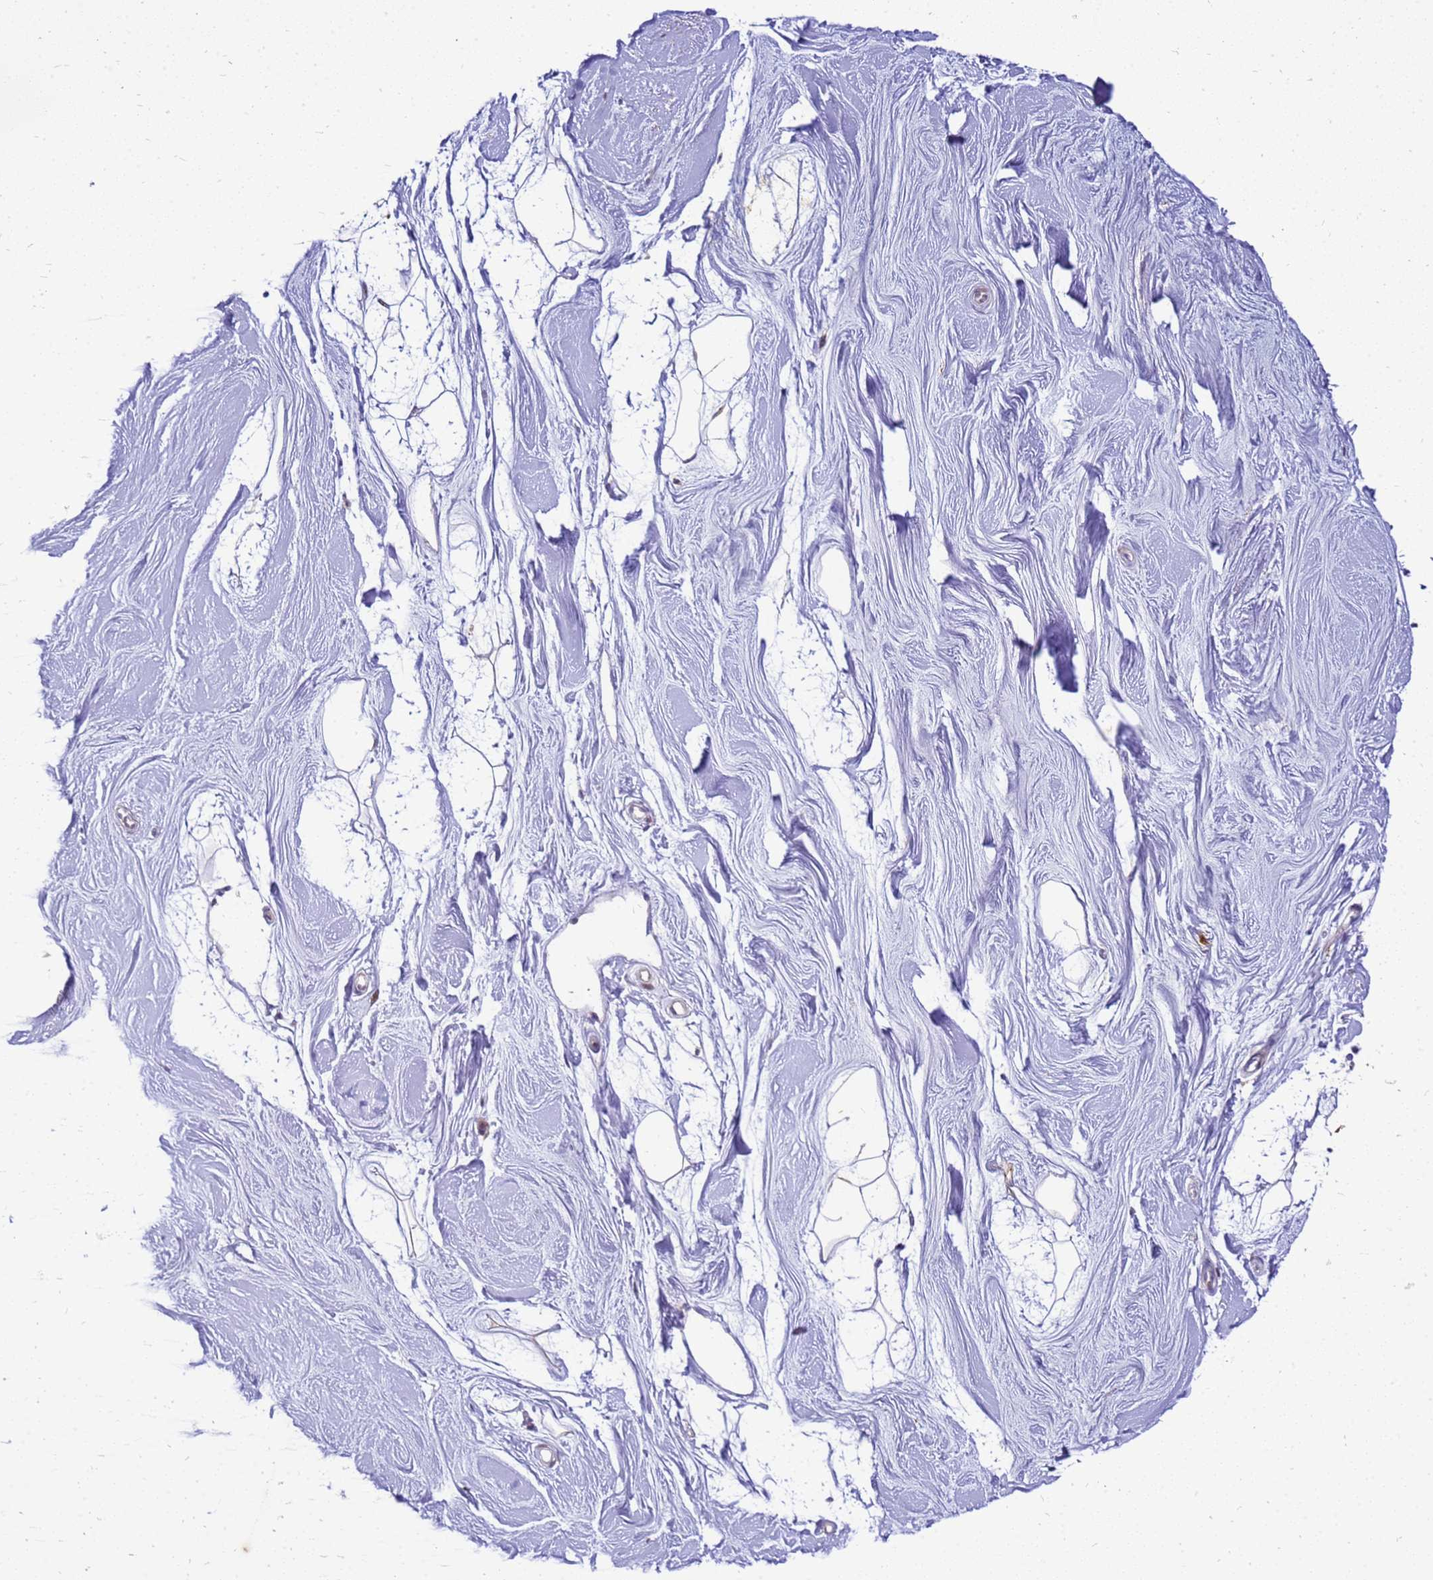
{"staining": {"intensity": "negative", "quantity": "none", "location": "none"}, "tissue": "breast", "cell_type": "Adipocytes", "image_type": "normal", "snomed": [{"axis": "morphology", "description": "Normal tissue, NOS"}, {"axis": "topography", "description": "Breast"}], "caption": "Unremarkable breast was stained to show a protein in brown. There is no significant staining in adipocytes. The staining is performed using DAB brown chromogen with nuclei counter-stained in using hematoxylin.", "gene": "RSPO1", "patient": {"sex": "female", "age": 26}}